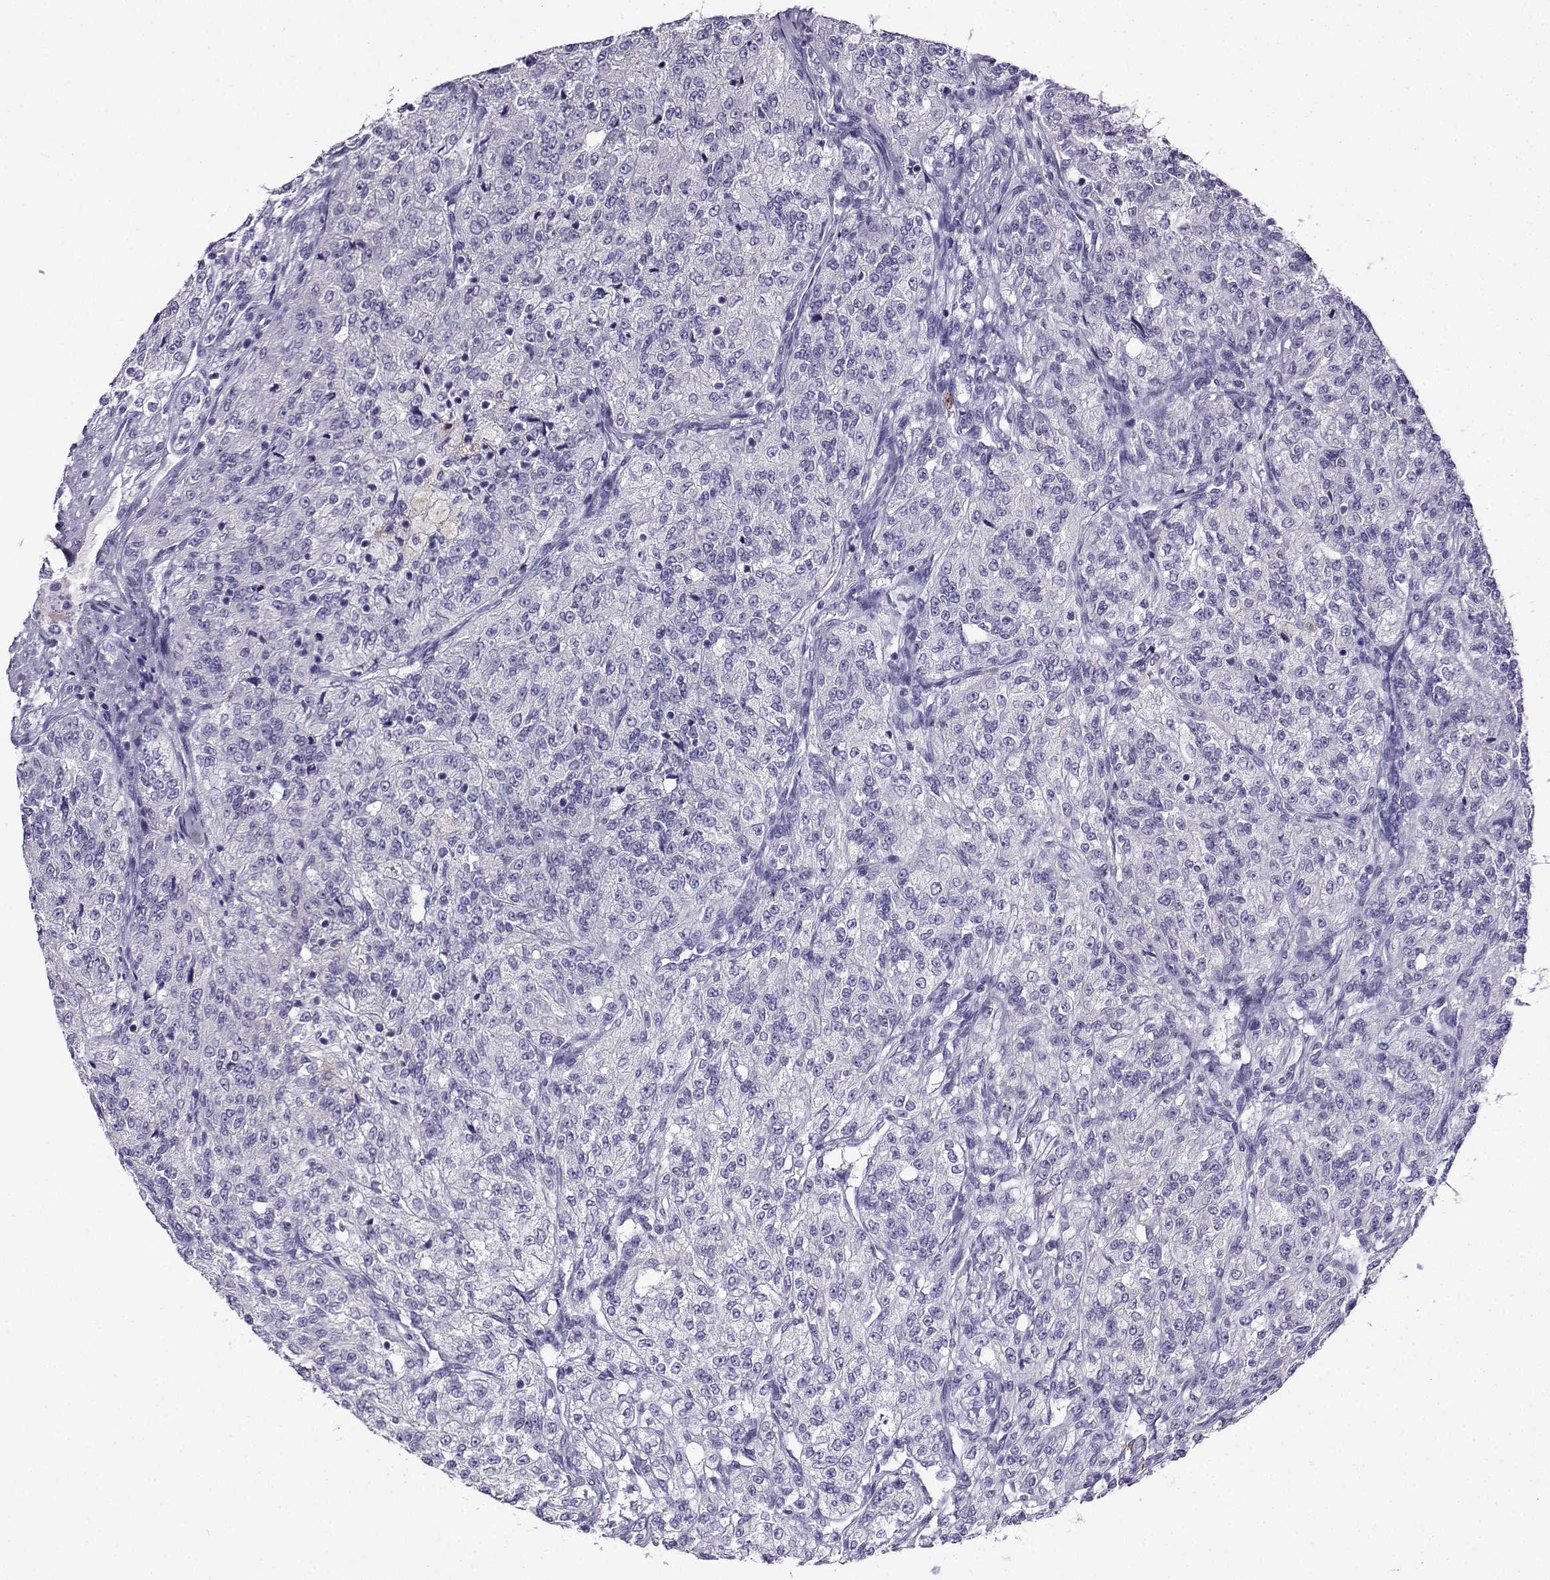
{"staining": {"intensity": "negative", "quantity": "none", "location": "none"}, "tissue": "renal cancer", "cell_type": "Tumor cells", "image_type": "cancer", "snomed": [{"axis": "morphology", "description": "Adenocarcinoma, NOS"}, {"axis": "topography", "description": "Kidney"}], "caption": "IHC micrograph of neoplastic tissue: renal adenocarcinoma stained with DAB demonstrates no significant protein expression in tumor cells.", "gene": "LINGO1", "patient": {"sex": "female", "age": 63}}